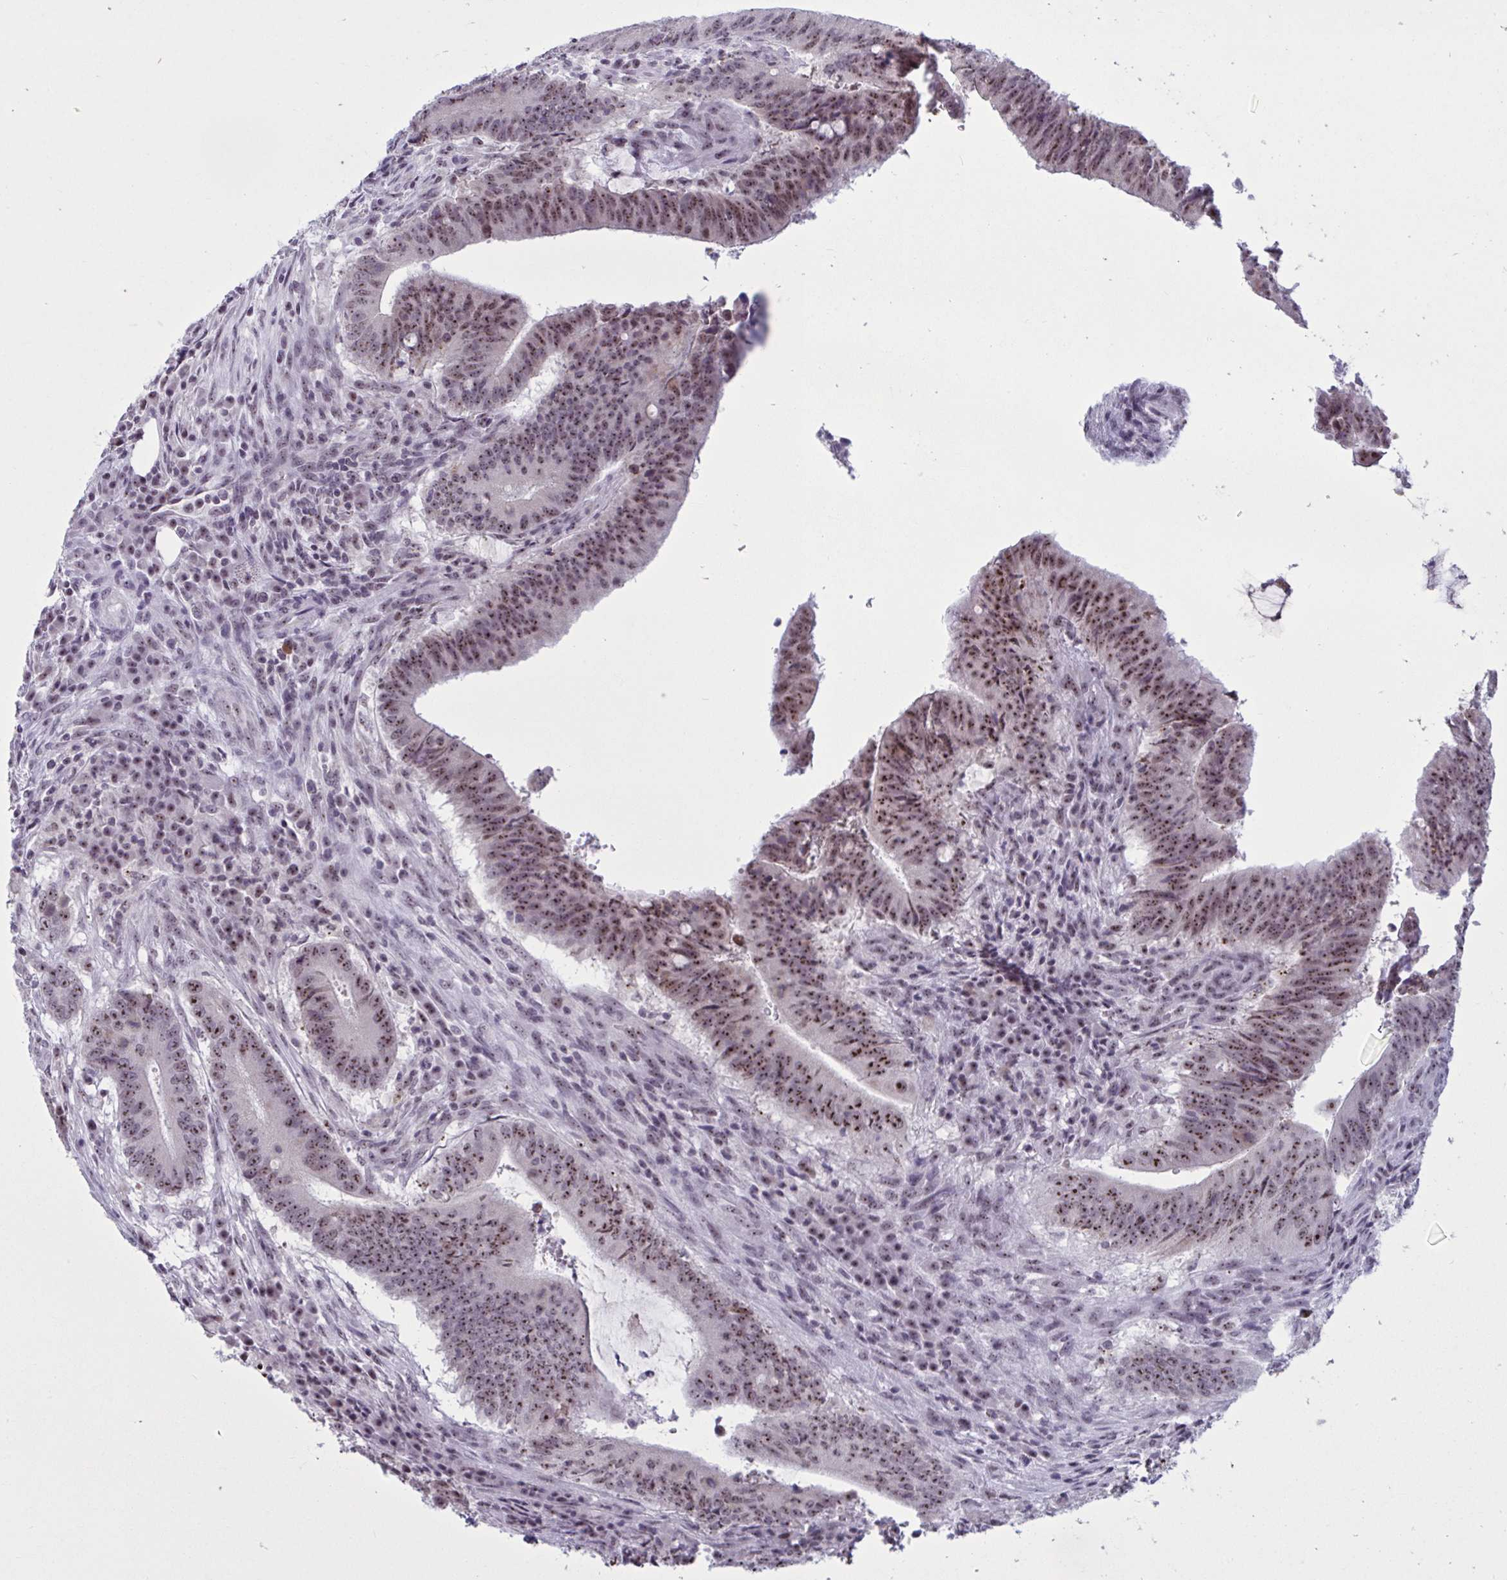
{"staining": {"intensity": "moderate", "quantity": ">75%", "location": "nuclear"}, "tissue": "colorectal cancer", "cell_type": "Tumor cells", "image_type": "cancer", "snomed": [{"axis": "morphology", "description": "Adenocarcinoma, NOS"}, {"axis": "topography", "description": "Colon"}], "caption": "Colorectal cancer (adenocarcinoma) stained for a protein shows moderate nuclear positivity in tumor cells. The protein of interest is stained brown, and the nuclei are stained in blue (DAB (3,3'-diaminobenzidine) IHC with brightfield microscopy, high magnification).", "gene": "TGM6", "patient": {"sex": "female", "age": 43}}